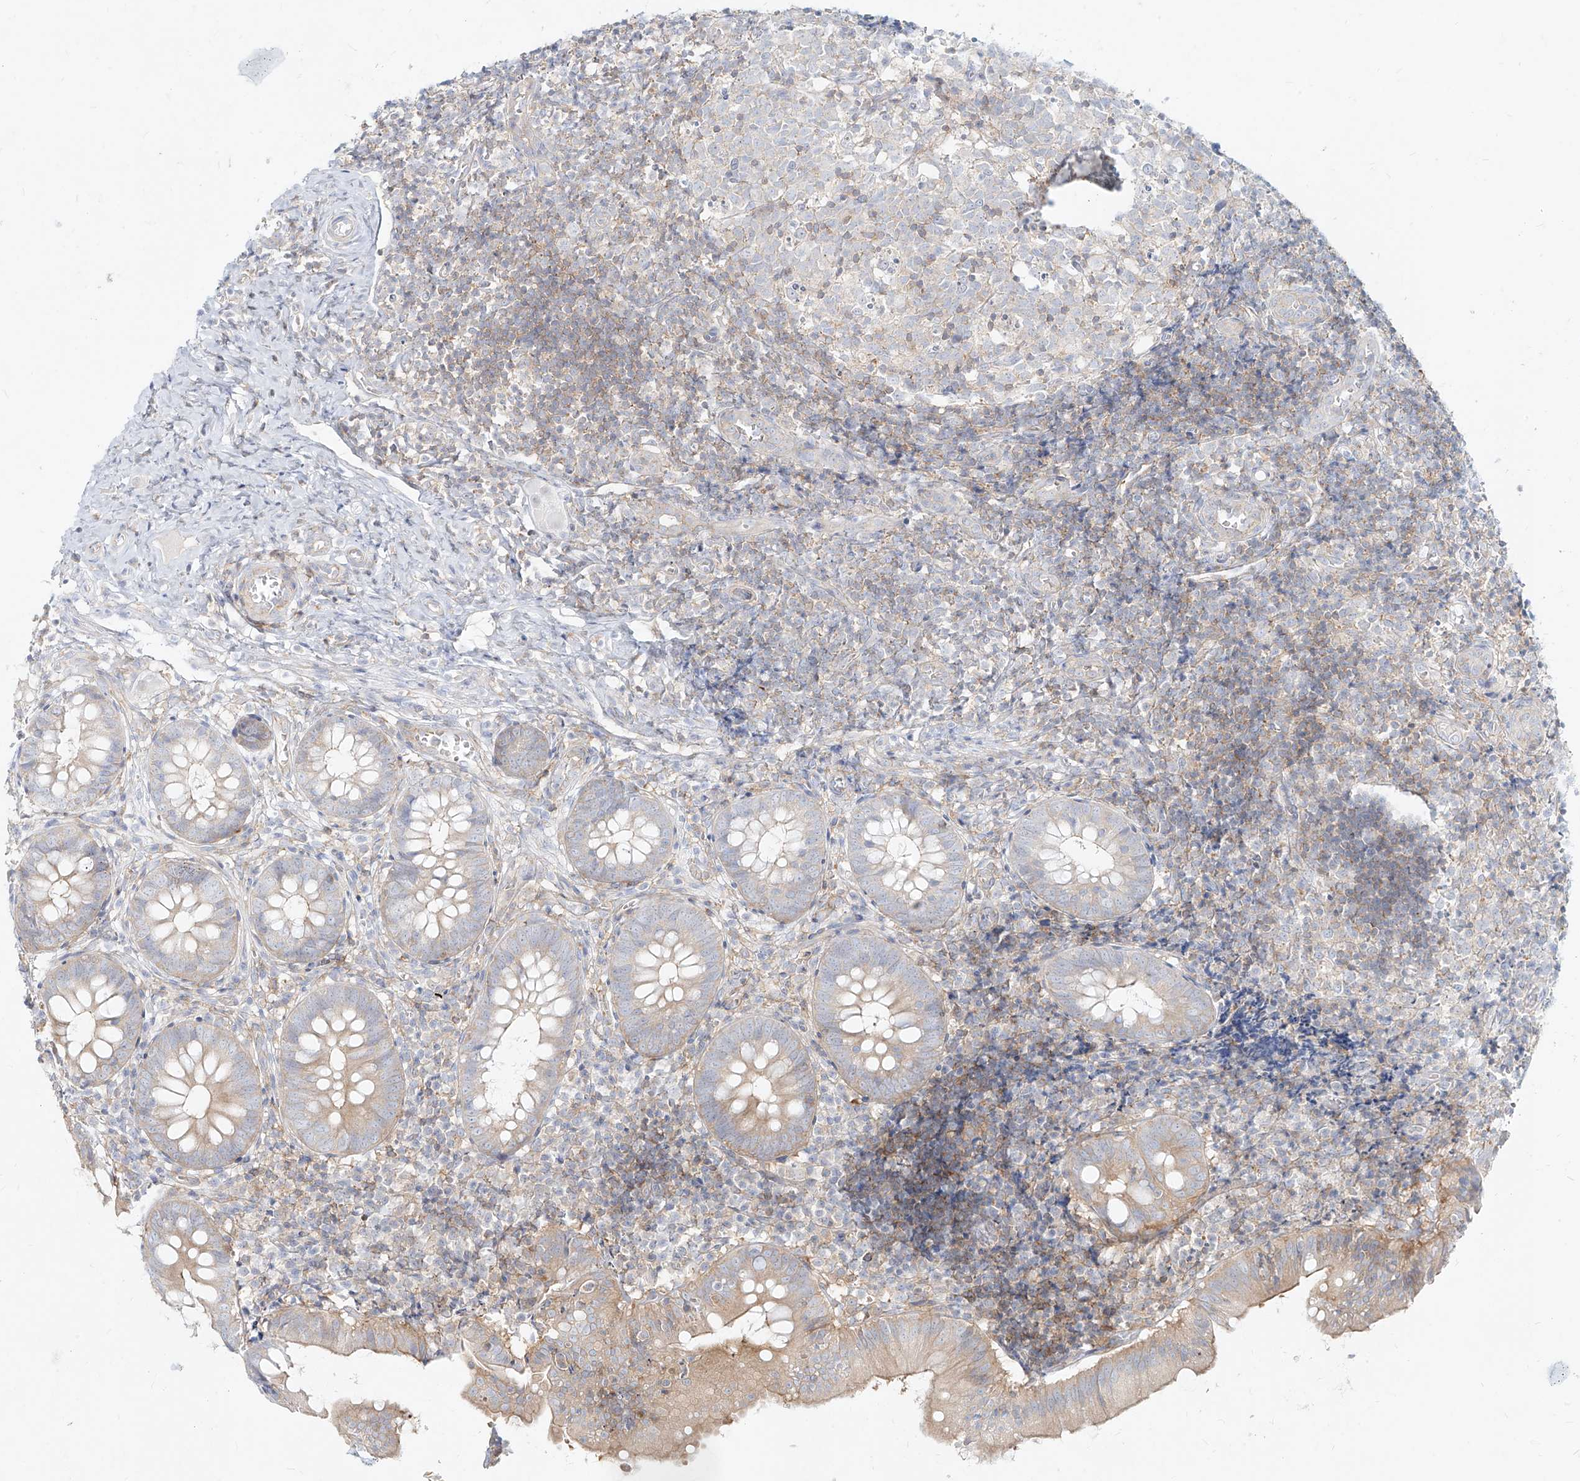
{"staining": {"intensity": "weak", "quantity": "25%-75%", "location": "cytoplasmic/membranous"}, "tissue": "appendix", "cell_type": "Glandular cells", "image_type": "normal", "snomed": [{"axis": "morphology", "description": "Normal tissue, NOS"}, {"axis": "topography", "description": "Appendix"}], "caption": "The image displays immunohistochemical staining of benign appendix. There is weak cytoplasmic/membranous staining is appreciated in approximately 25%-75% of glandular cells.", "gene": "SLC2A12", "patient": {"sex": "male", "age": 8}}